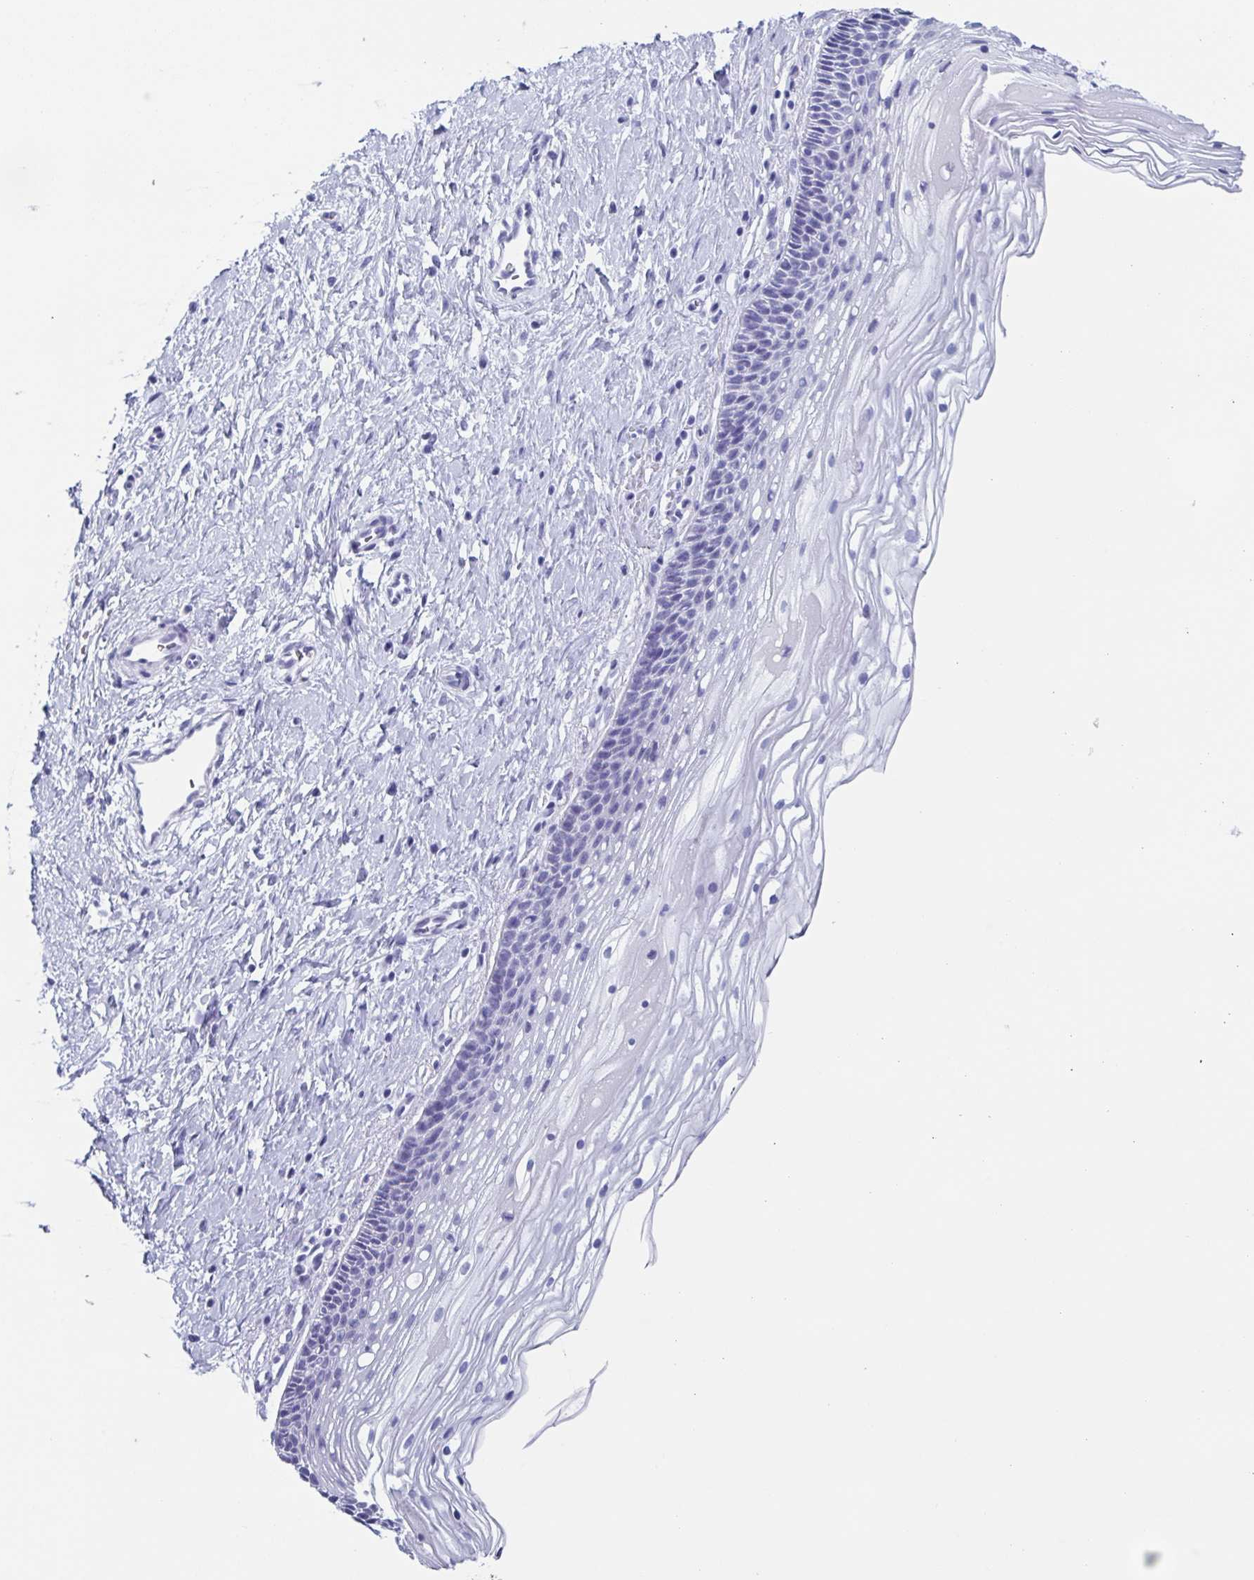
{"staining": {"intensity": "negative", "quantity": "none", "location": "none"}, "tissue": "cervix", "cell_type": "Glandular cells", "image_type": "normal", "snomed": [{"axis": "morphology", "description": "Normal tissue, NOS"}, {"axis": "topography", "description": "Cervix"}], "caption": "This is an immunohistochemistry image of normal cervix. There is no staining in glandular cells.", "gene": "ZFP64", "patient": {"sex": "female", "age": 34}}